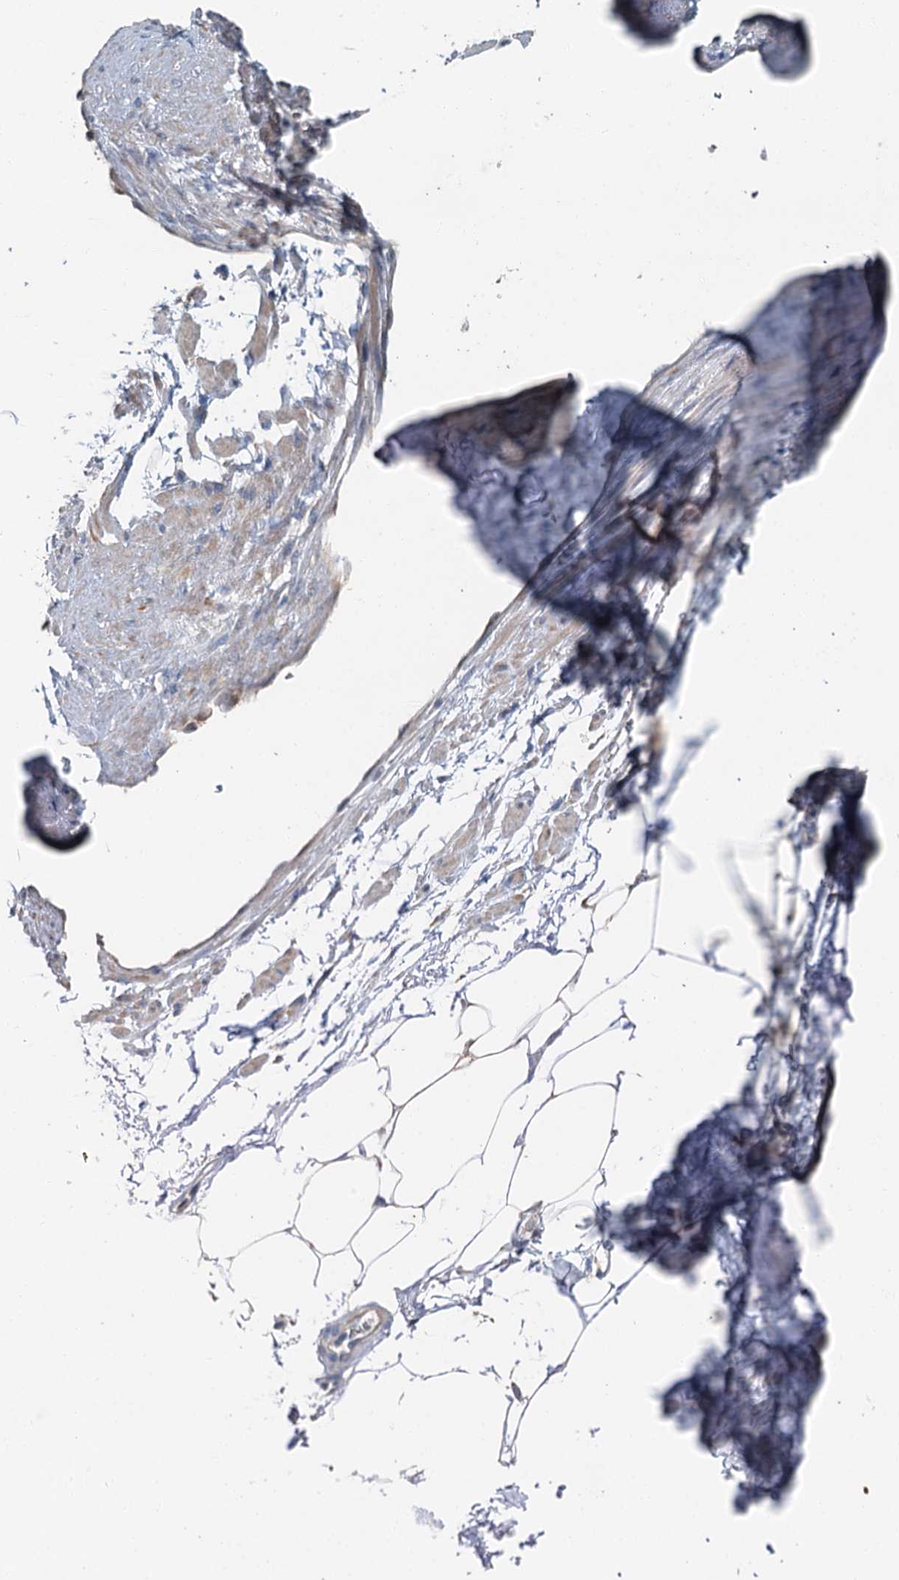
{"staining": {"intensity": "negative", "quantity": "none", "location": "none"}, "tissue": "adipose tissue", "cell_type": "Adipocytes", "image_type": "normal", "snomed": [{"axis": "morphology", "description": "Normal tissue, NOS"}, {"axis": "morphology", "description": "Adenocarcinoma, Low grade"}, {"axis": "topography", "description": "Prostate"}, {"axis": "topography", "description": "Peripheral nerve tissue"}], "caption": "Micrograph shows no protein expression in adipocytes of normal adipose tissue. Brightfield microscopy of immunohistochemistry (IHC) stained with DAB (brown) and hematoxylin (blue), captured at high magnification.", "gene": "C6orf120", "patient": {"sex": "male", "age": 63}}